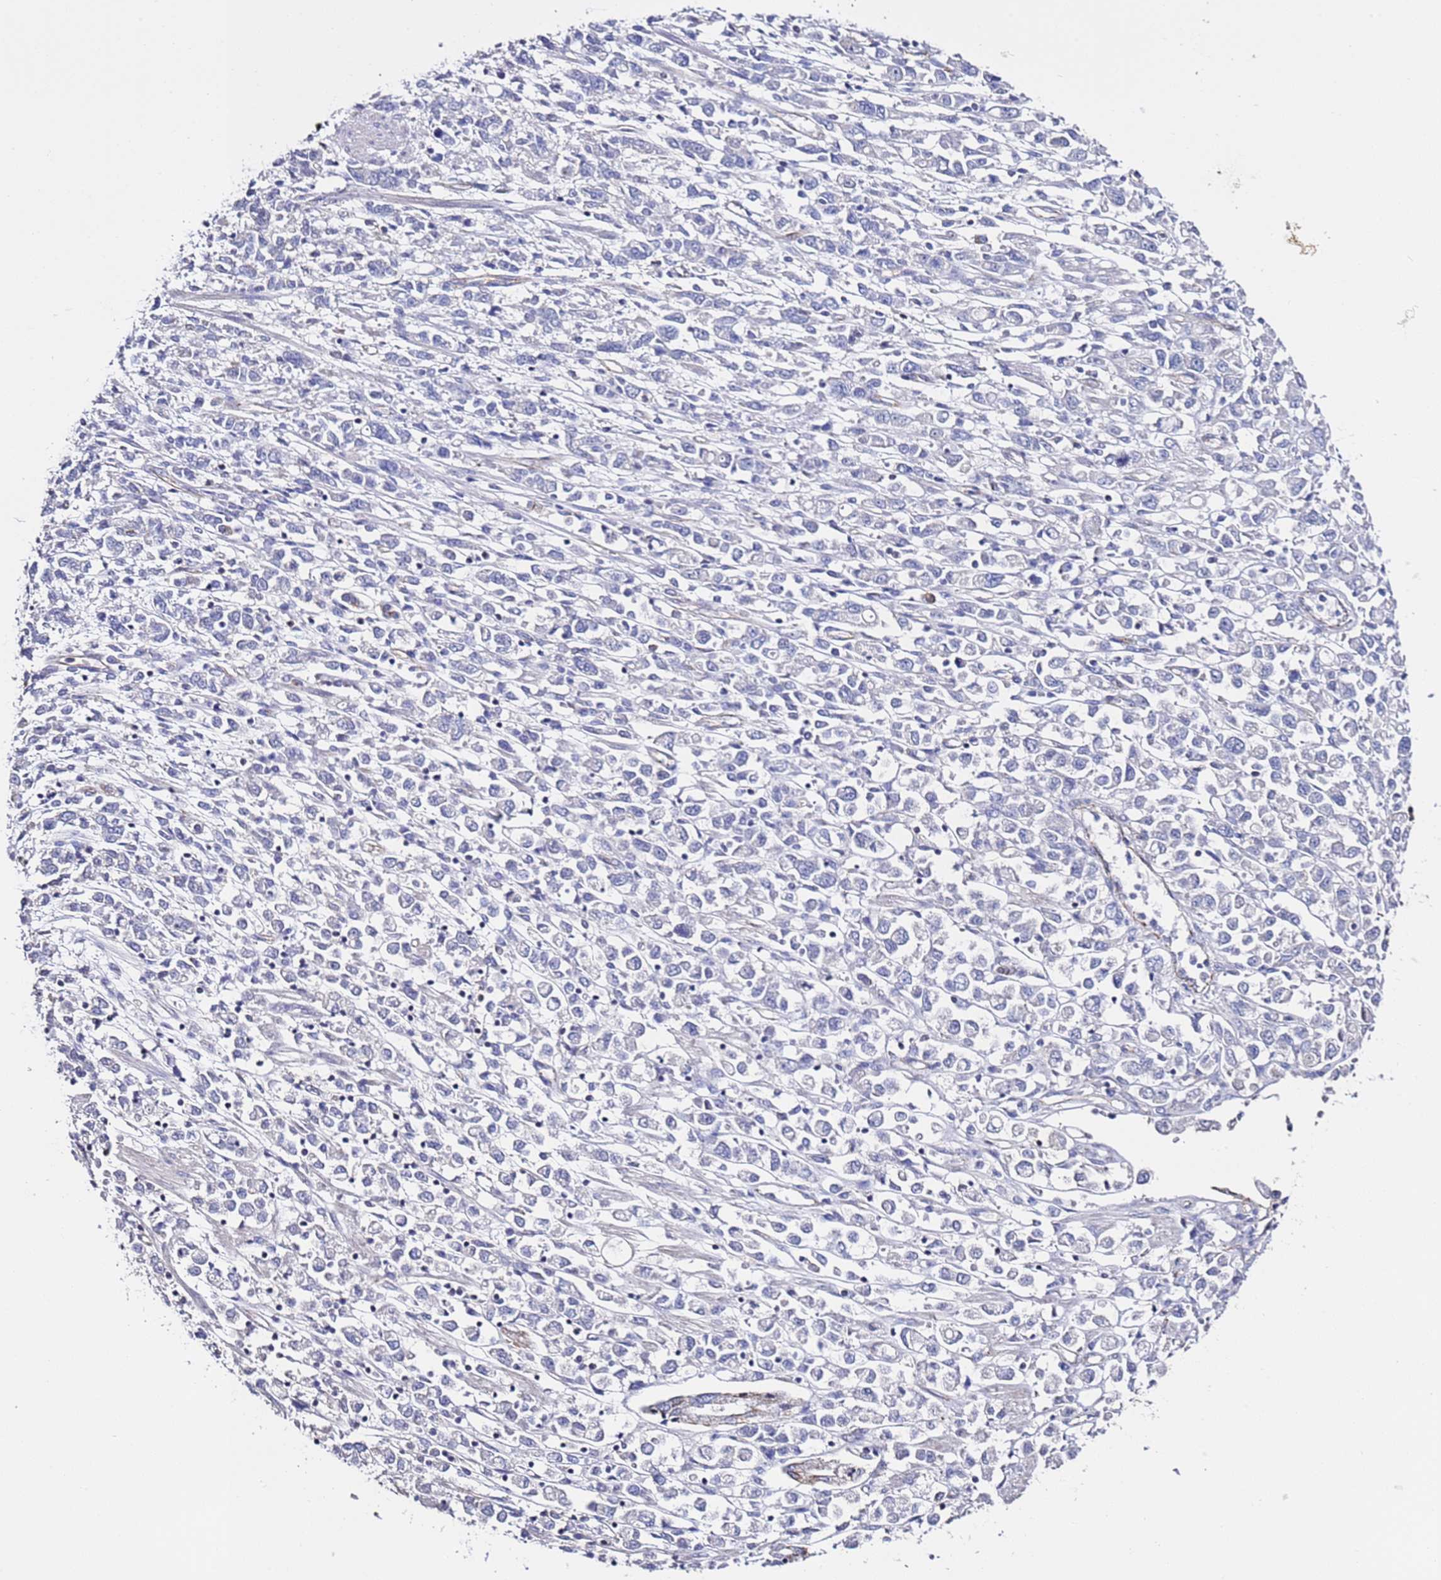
{"staining": {"intensity": "negative", "quantity": "none", "location": "none"}, "tissue": "stomach cancer", "cell_type": "Tumor cells", "image_type": "cancer", "snomed": [{"axis": "morphology", "description": "Adenocarcinoma, NOS"}, {"axis": "topography", "description": "Stomach"}], "caption": "This image is of stomach adenocarcinoma stained with immunohistochemistry to label a protein in brown with the nuclei are counter-stained blue. There is no staining in tumor cells.", "gene": "TENM3", "patient": {"sex": "female", "age": 76}}